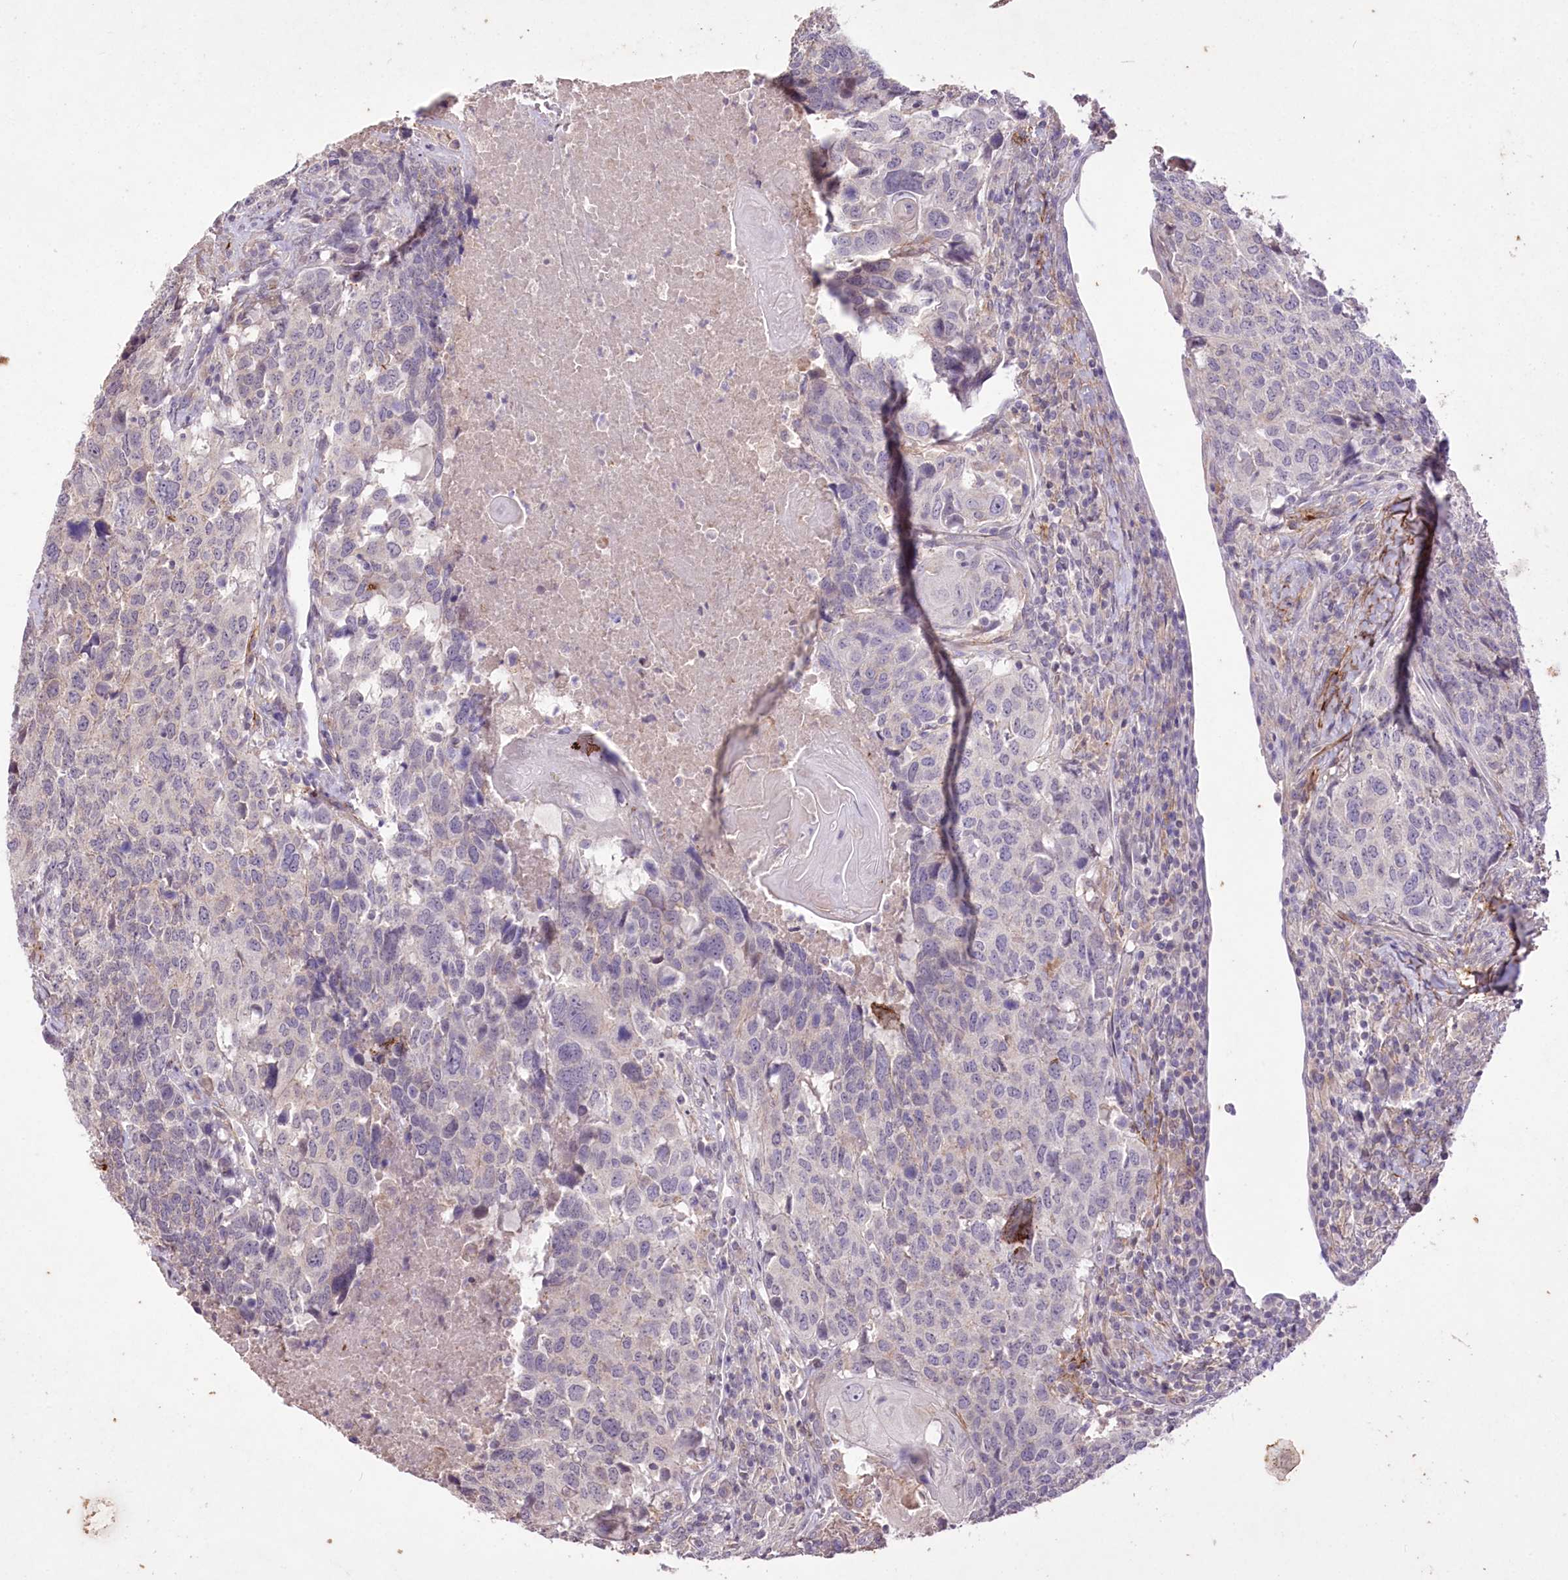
{"staining": {"intensity": "negative", "quantity": "none", "location": "none"}, "tissue": "head and neck cancer", "cell_type": "Tumor cells", "image_type": "cancer", "snomed": [{"axis": "morphology", "description": "Squamous cell carcinoma, NOS"}, {"axis": "topography", "description": "Head-Neck"}], "caption": "Immunohistochemistry (IHC) of human head and neck cancer (squamous cell carcinoma) shows no positivity in tumor cells. (DAB IHC with hematoxylin counter stain).", "gene": "ENPP1", "patient": {"sex": "male", "age": 66}}